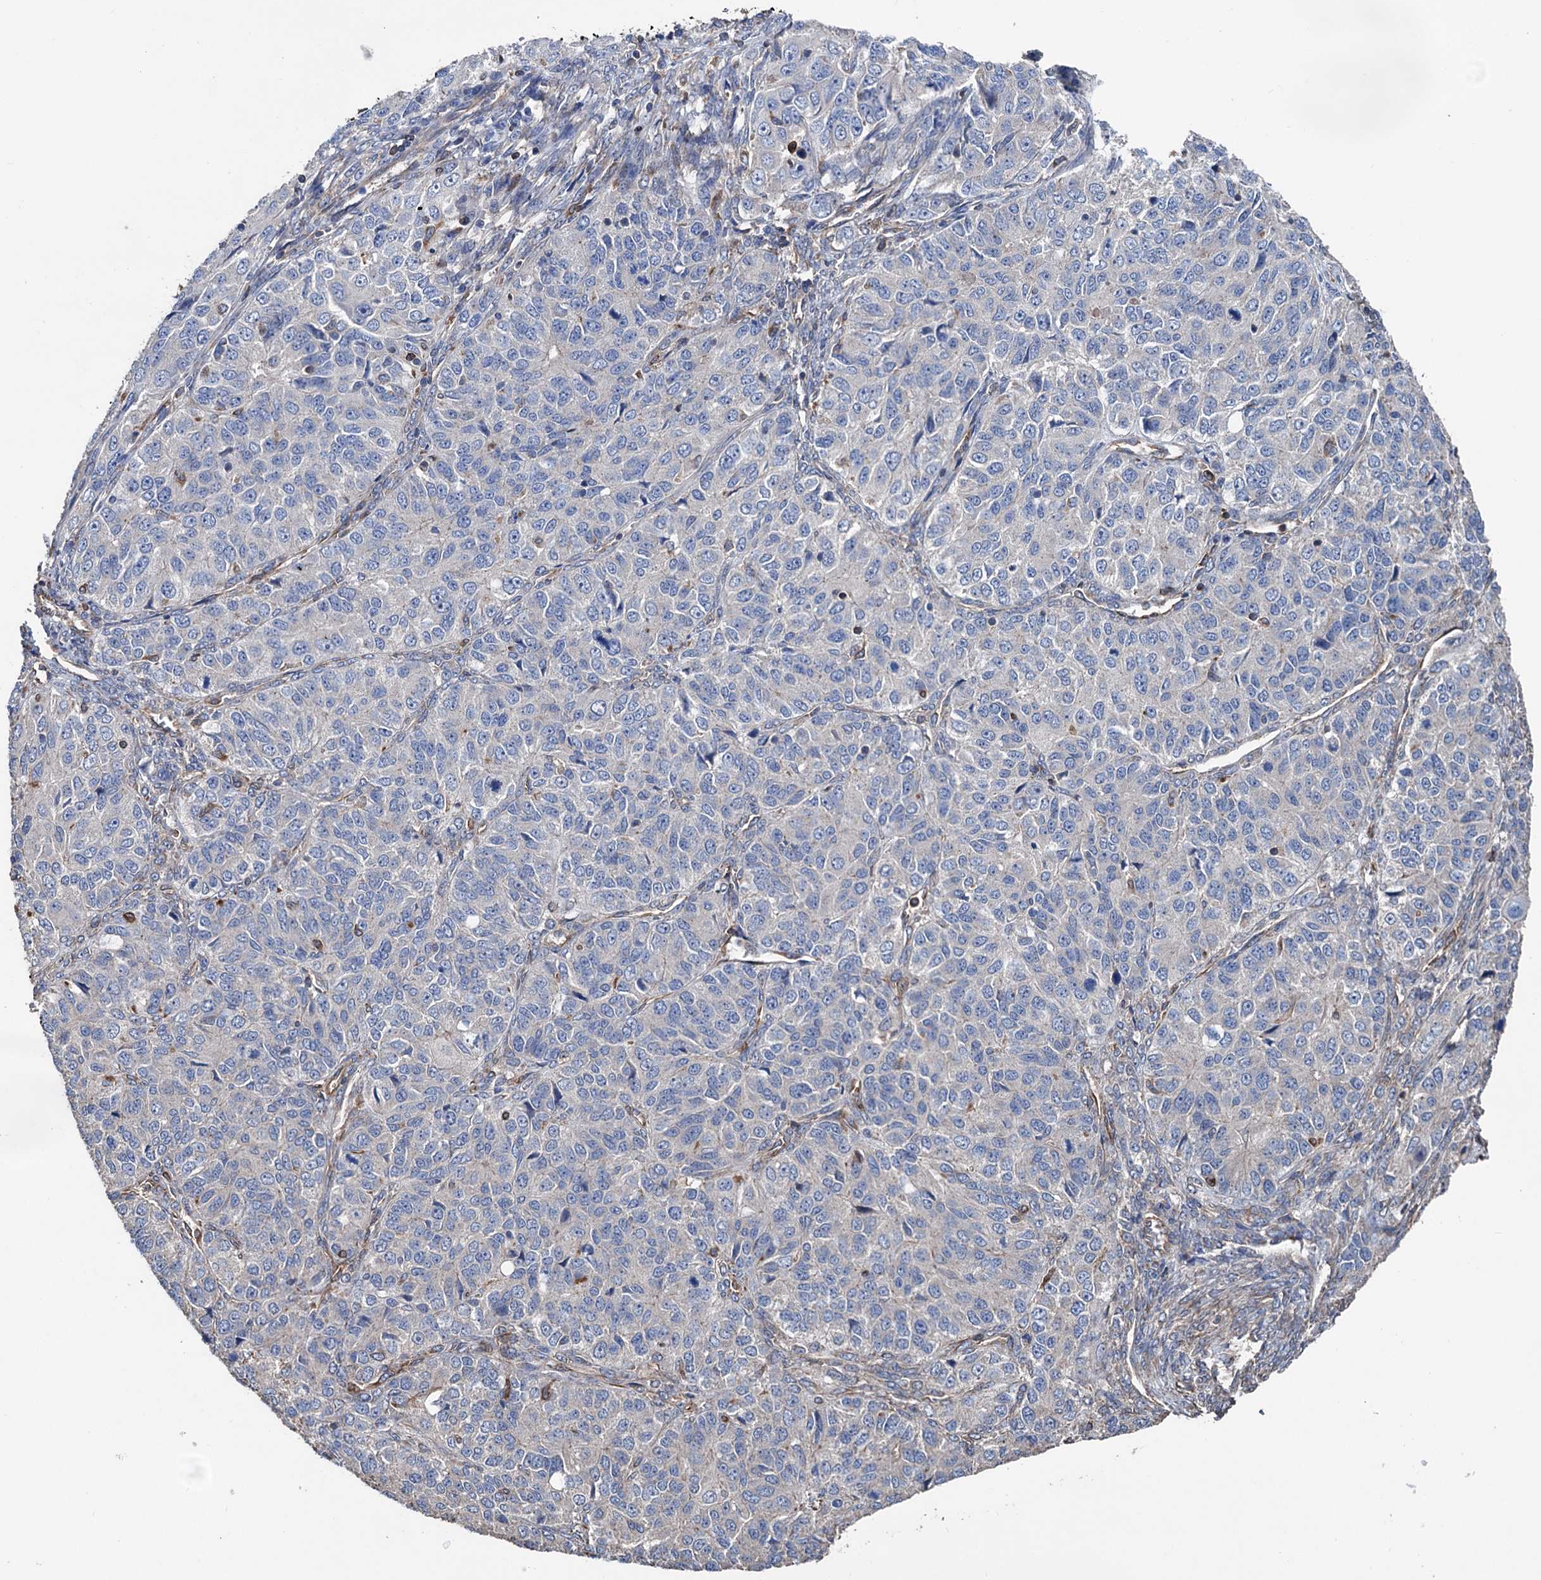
{"staining": {"intensity": "negative", "quantity": "none", "location": "none"}, "tissue": "ovarian cancer", "cell_type": "Tumor cells", "image_type": "cancer", "snomed": [{"axis": "morphology", "description": "Carcinoma, endometroid"}, {"axis": "topography", "description": "Ovary"}], "caption": "DAB (3,3'-diaminobenzidine) immunohistochemical staining of human ovarian cancer reveals no significant staining in tumor cells.", "gene": "STING1", "patient": {"sex": "female", "age": 51}}